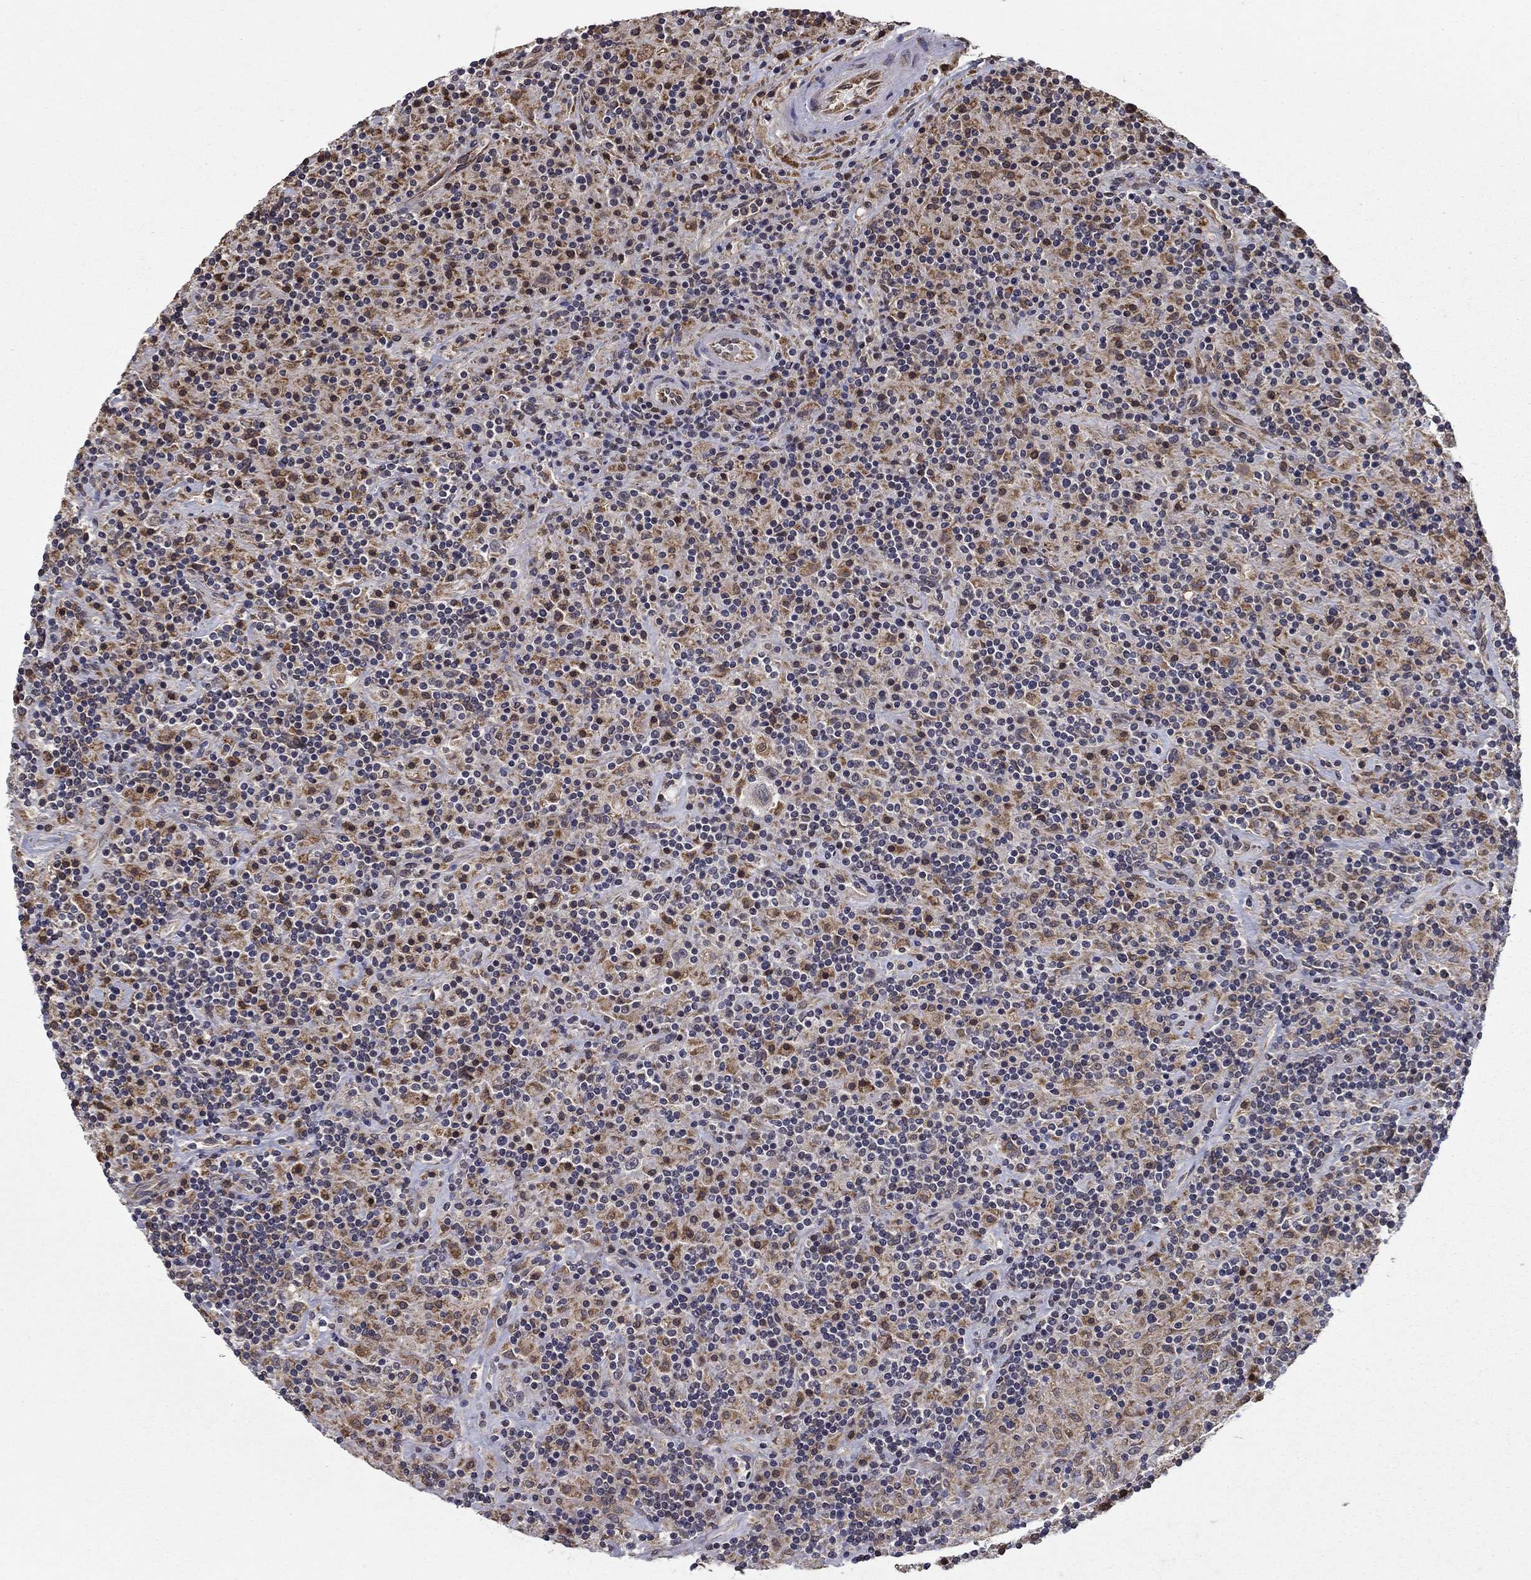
{"staining": {"intensity": "negative", "quantity": "none", "location": "none"}, "tissue": "lymphoma", "cell_type": "Tumor cells", "image_type": "cancer", "snomed": [{"axis": "morphology", "description": "Hodgkin's disease, NOS"}, {"axis": "topography", "description": "Lymph node"}], "caption": "High magnification brightfield microscopy of lymphoma stained with DAB (3,3'-diaminobenzidine) (brown) and counterstained with hematoxylin (blue): tumor cells show no significant expression.", "gene": "SLC2A13", "patient": {"sex": "male", "age": 70}}